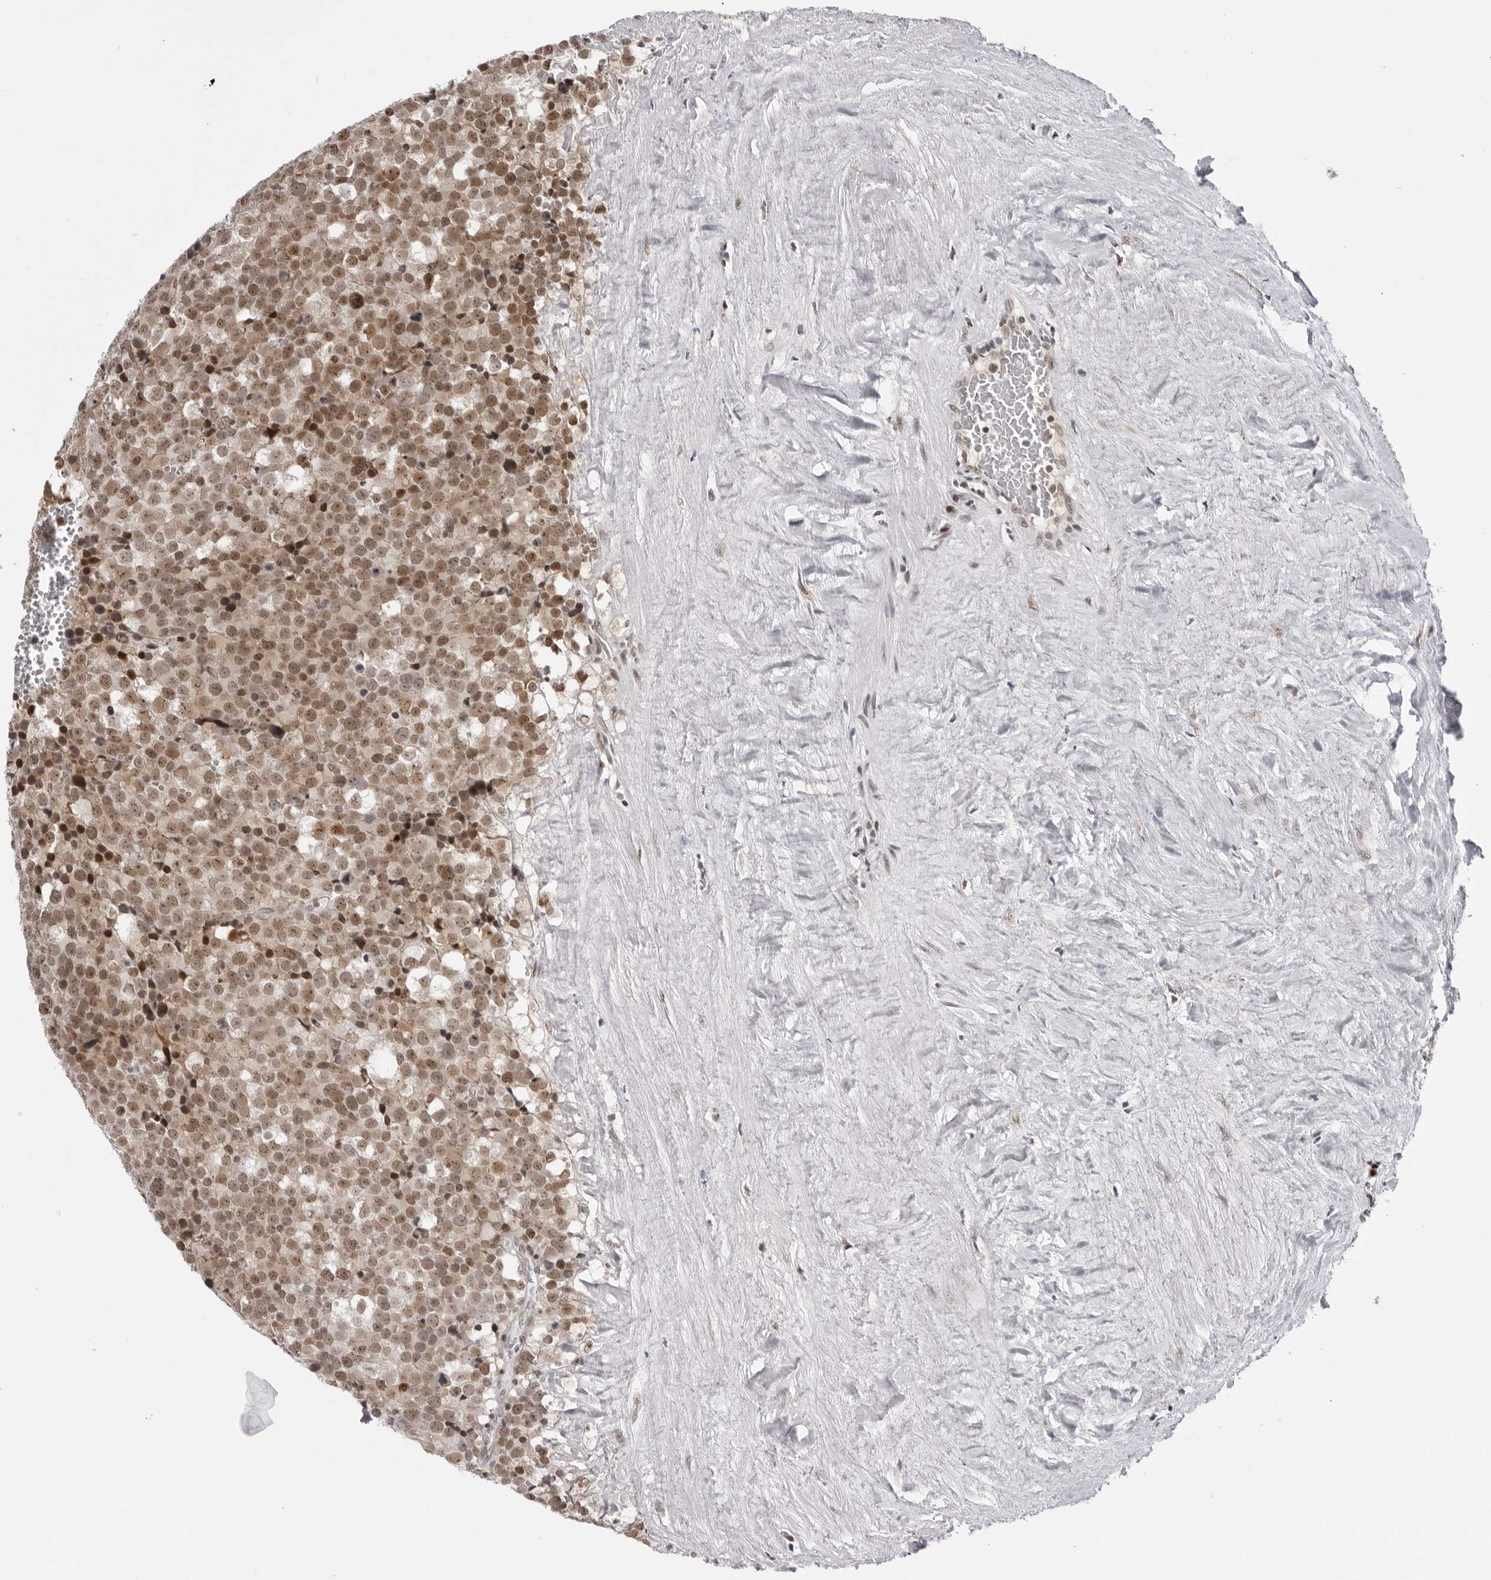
{"staining": {"intensity": "moderate", "quantity": ">75%", "location": "nuclear"}, "tissue": "testis cancer", "cell_type": "Tumor cells", "image_type": "cancer", "snomed": [{"axis": "morphology", "description": "Seminoma, NOS"}, {"axis": "topography", "description": "Testis"}], "caption": "Immunohistochemical staining of human testis cancer (seminoma) reveals medium levels of moderate nuclear staining in about >75% of tumor cells.", "gene": "HEXIM2", "patient": {"sex": "male", "age": 71}}